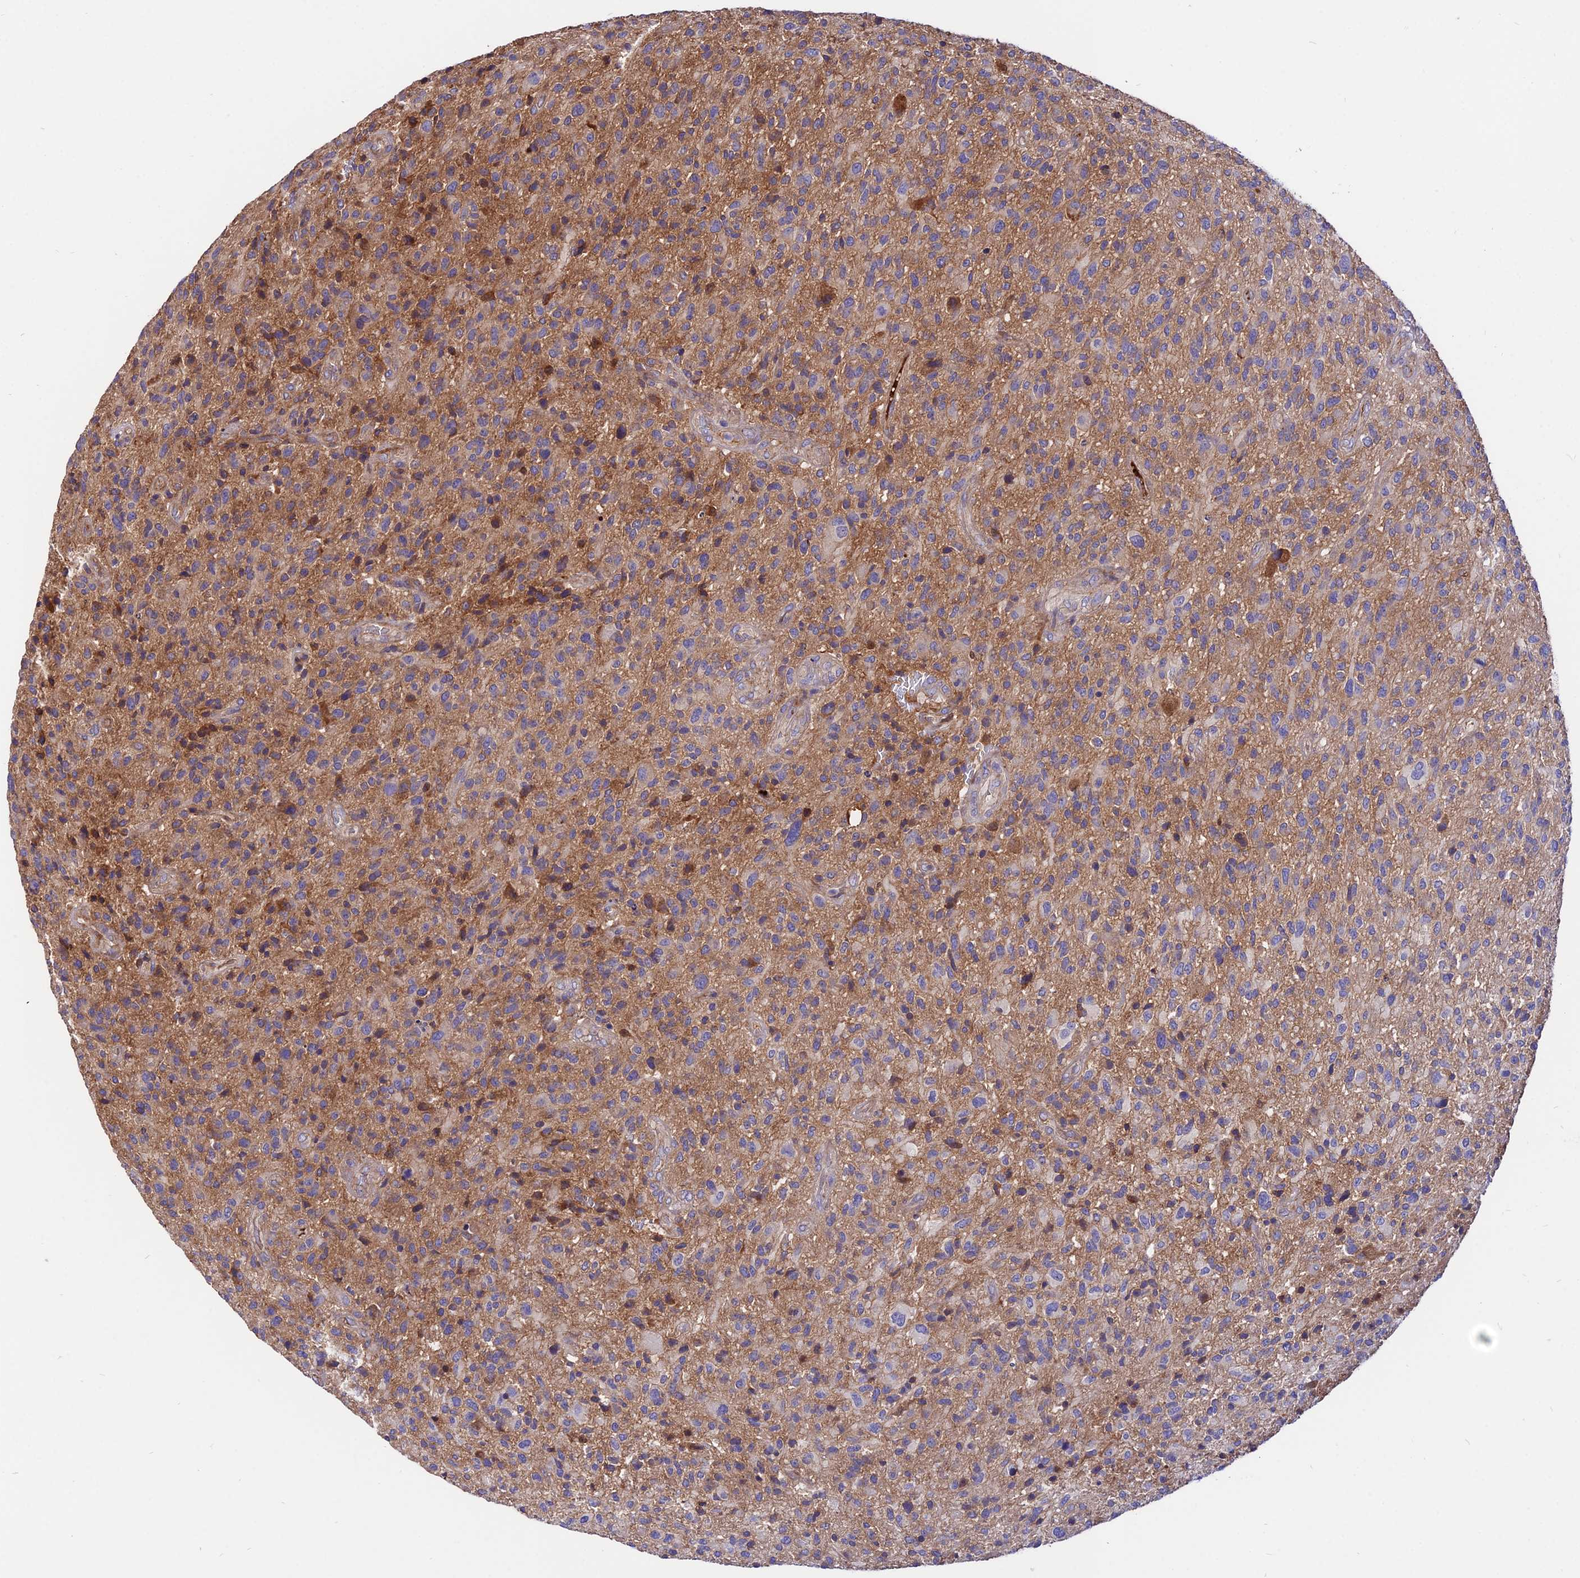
{"staining": {"intensity": "weak", "quantity": "25%-75%", "location": "cytoplasmic/membranous"}, "tissue": "glioma", "cell_type": "Tumor cells", "image_type": "cancer", "snomed": [{"axis": "morphology", "description": "Glioma, malignant, High grade"}, {"axis": "topography", "description": "Brain"}], "caption": "This is an image of immunohistochemistry (IHC) staining of malignant glioma (high-grade), which shows weak positivity in the cytoplasmic/membranous of tumor cells.", "gene": "PYM1", "patient": {"sex": "male", "age": 47}}